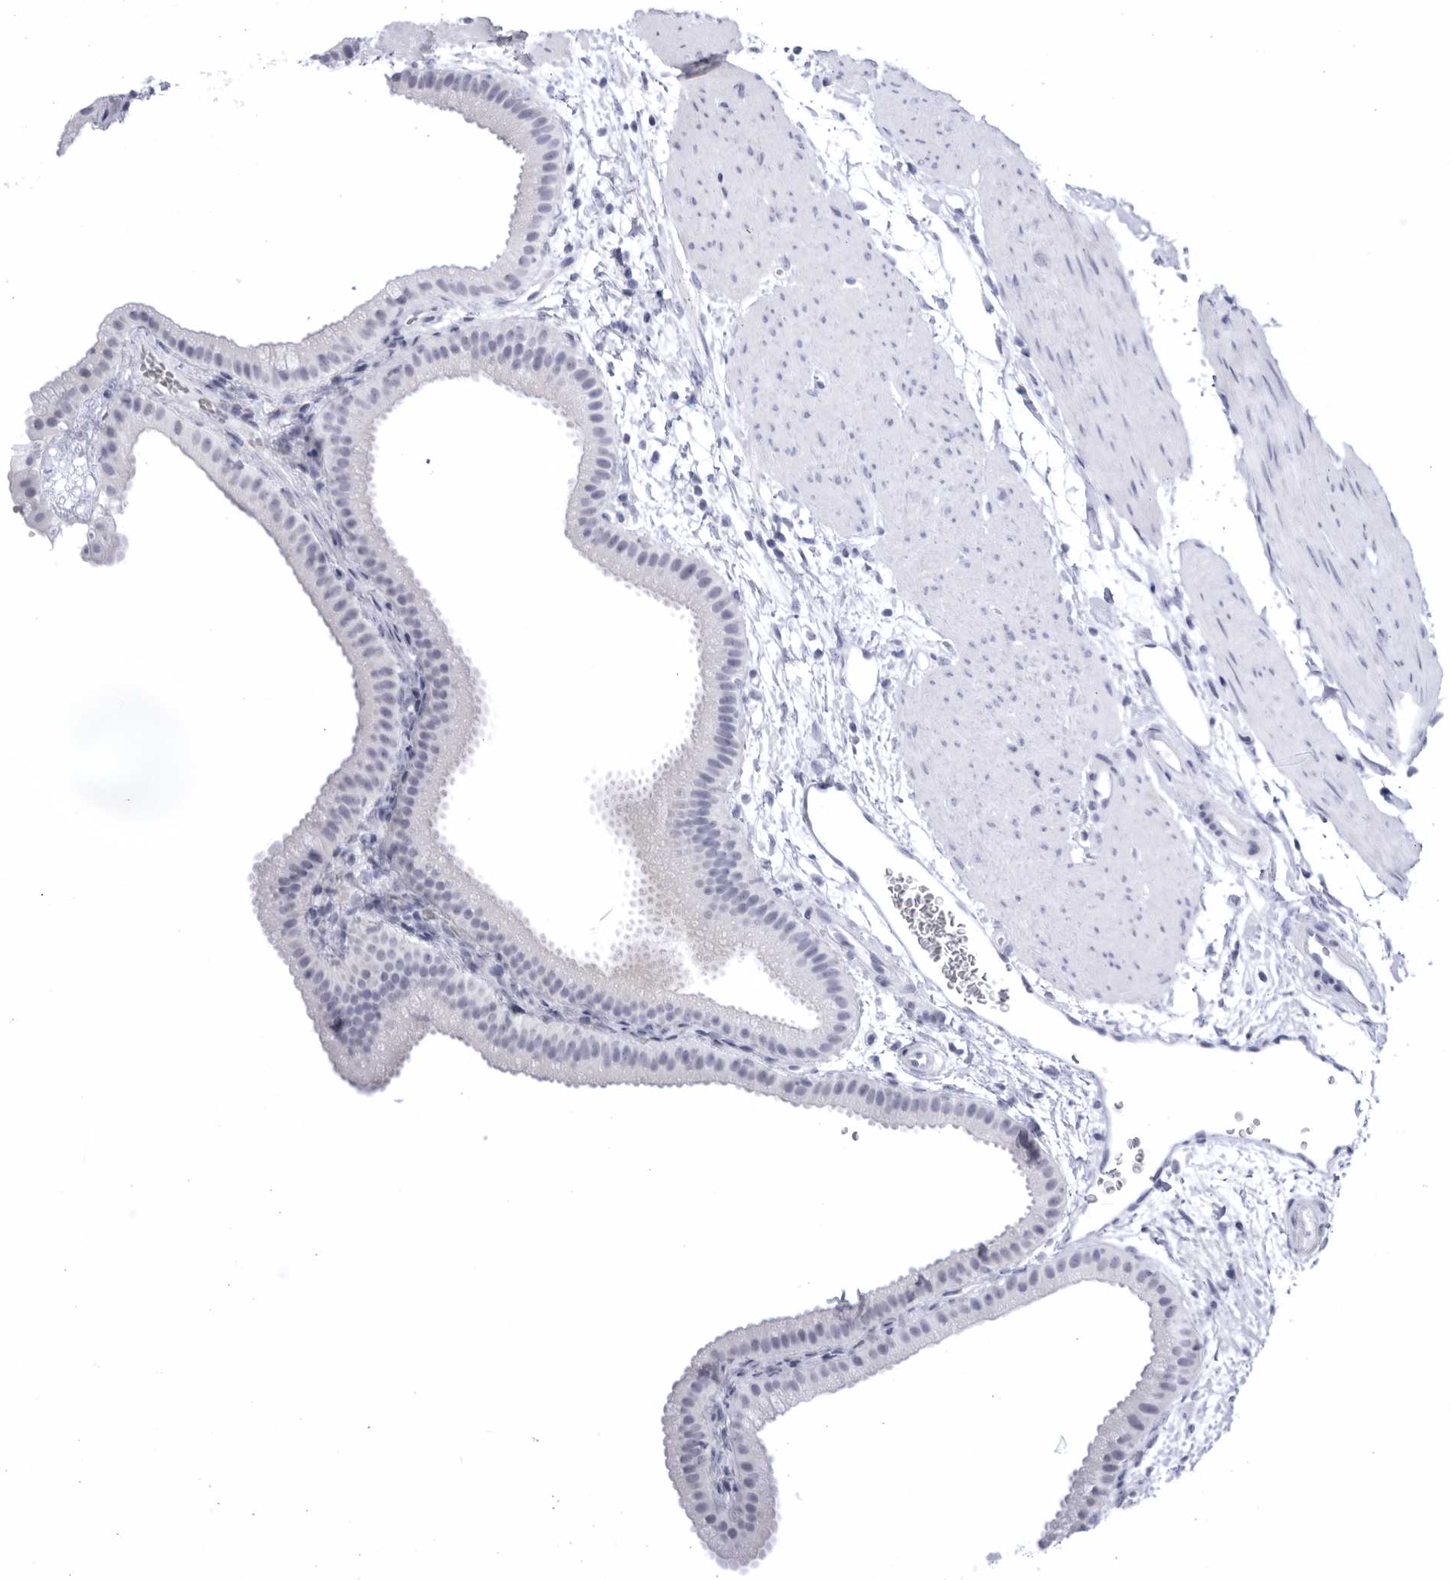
{"staining": {"intensity": "negative", "quantity": "none", "location": "none"}, "tissue": "gallbladder", "cell_type": "Glandular cells", "image_type": "normal", "snomed": [{"axis": "morphology", "description": "Normal tissue, NOS"}, {"axis": "topography", "description": "Gallbladder"}], "caption": "Micrograph shows no protein staining in glandular cells of benign gallbladder. (DAB (3,3'-diaminobenzidine) immunohistochemistry with hematoxylin counter stain).", "gene": "CCDC181", "patient": {"sex": "female", "age": 64}}